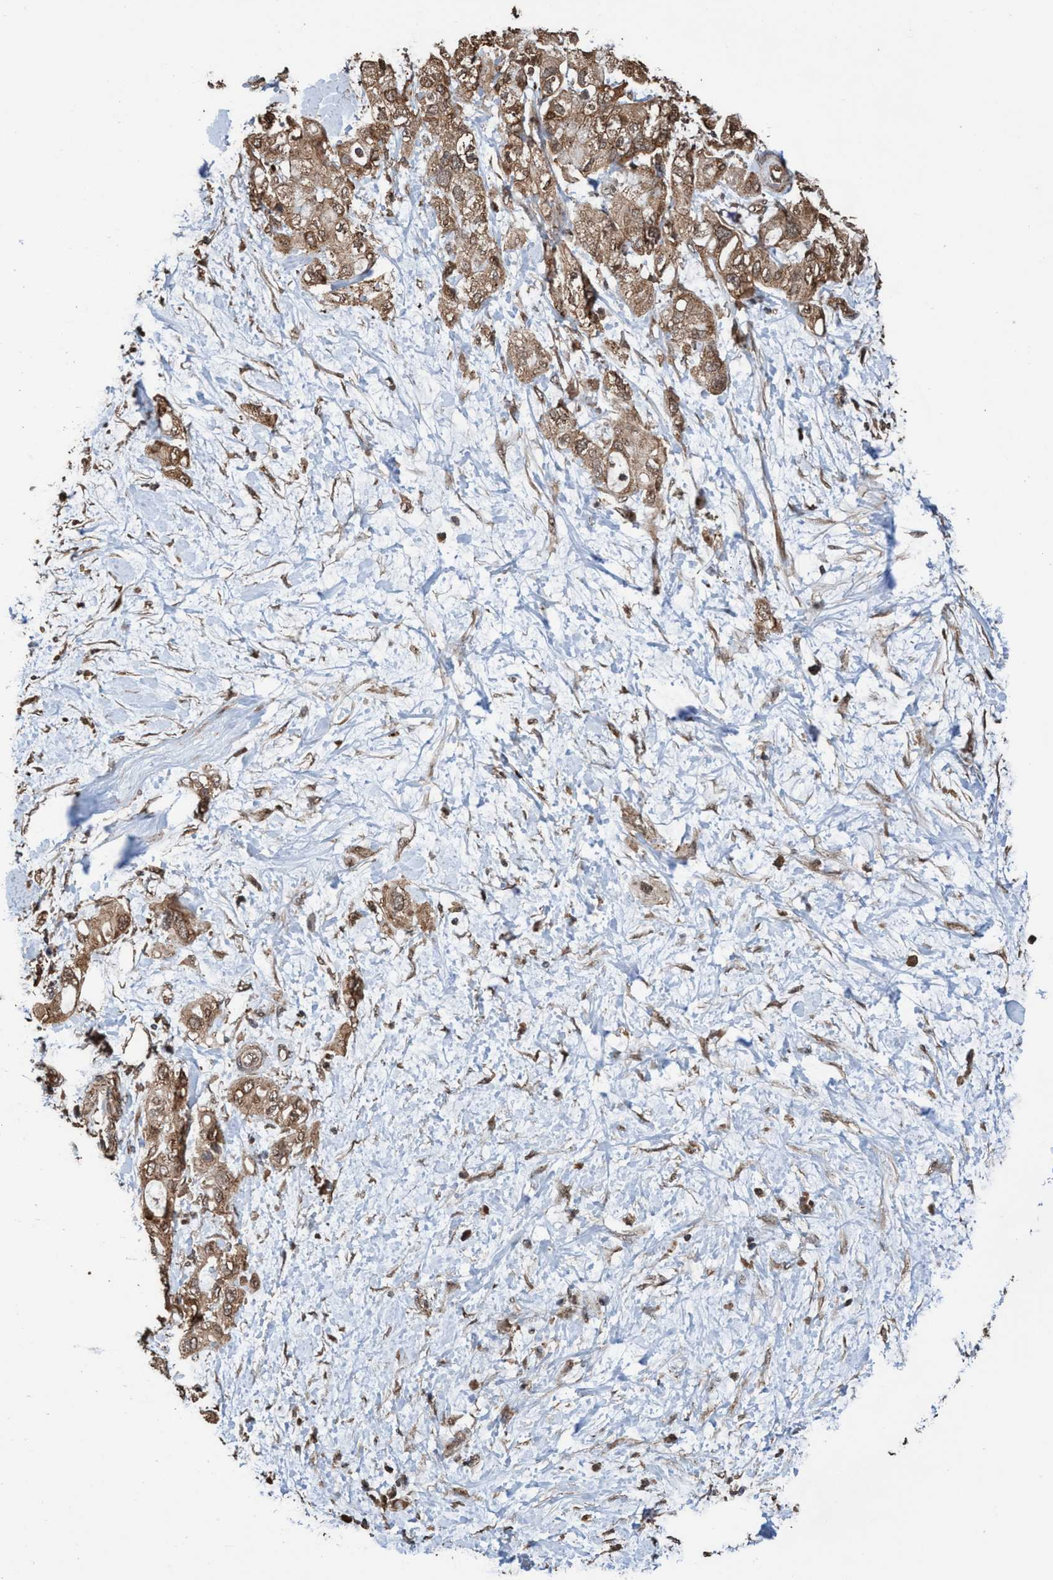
{"staining": {"intensity": "moderate", "quantity": ">75%", "location": "cytoplasmic/membranous"}, "tissue": "pancreatic cancer", "cell_type": "Tumor cells", "image_type": "cancer", "snomed": [{"axis": "morphology", "description": "Adenocarcinoma, NOS"}, {"axis": "topography", "description": "Pancreas"}], "caption": "Pancreatic cancer (adenocarcinoma) tissue exhibits moderate cytoplasmic/membranous expression in approximately >75% of tumor cells, visualized by immunohistochemistry.", "gene": "TRPC7", "patient": {"sex": "female", "age": 56}}